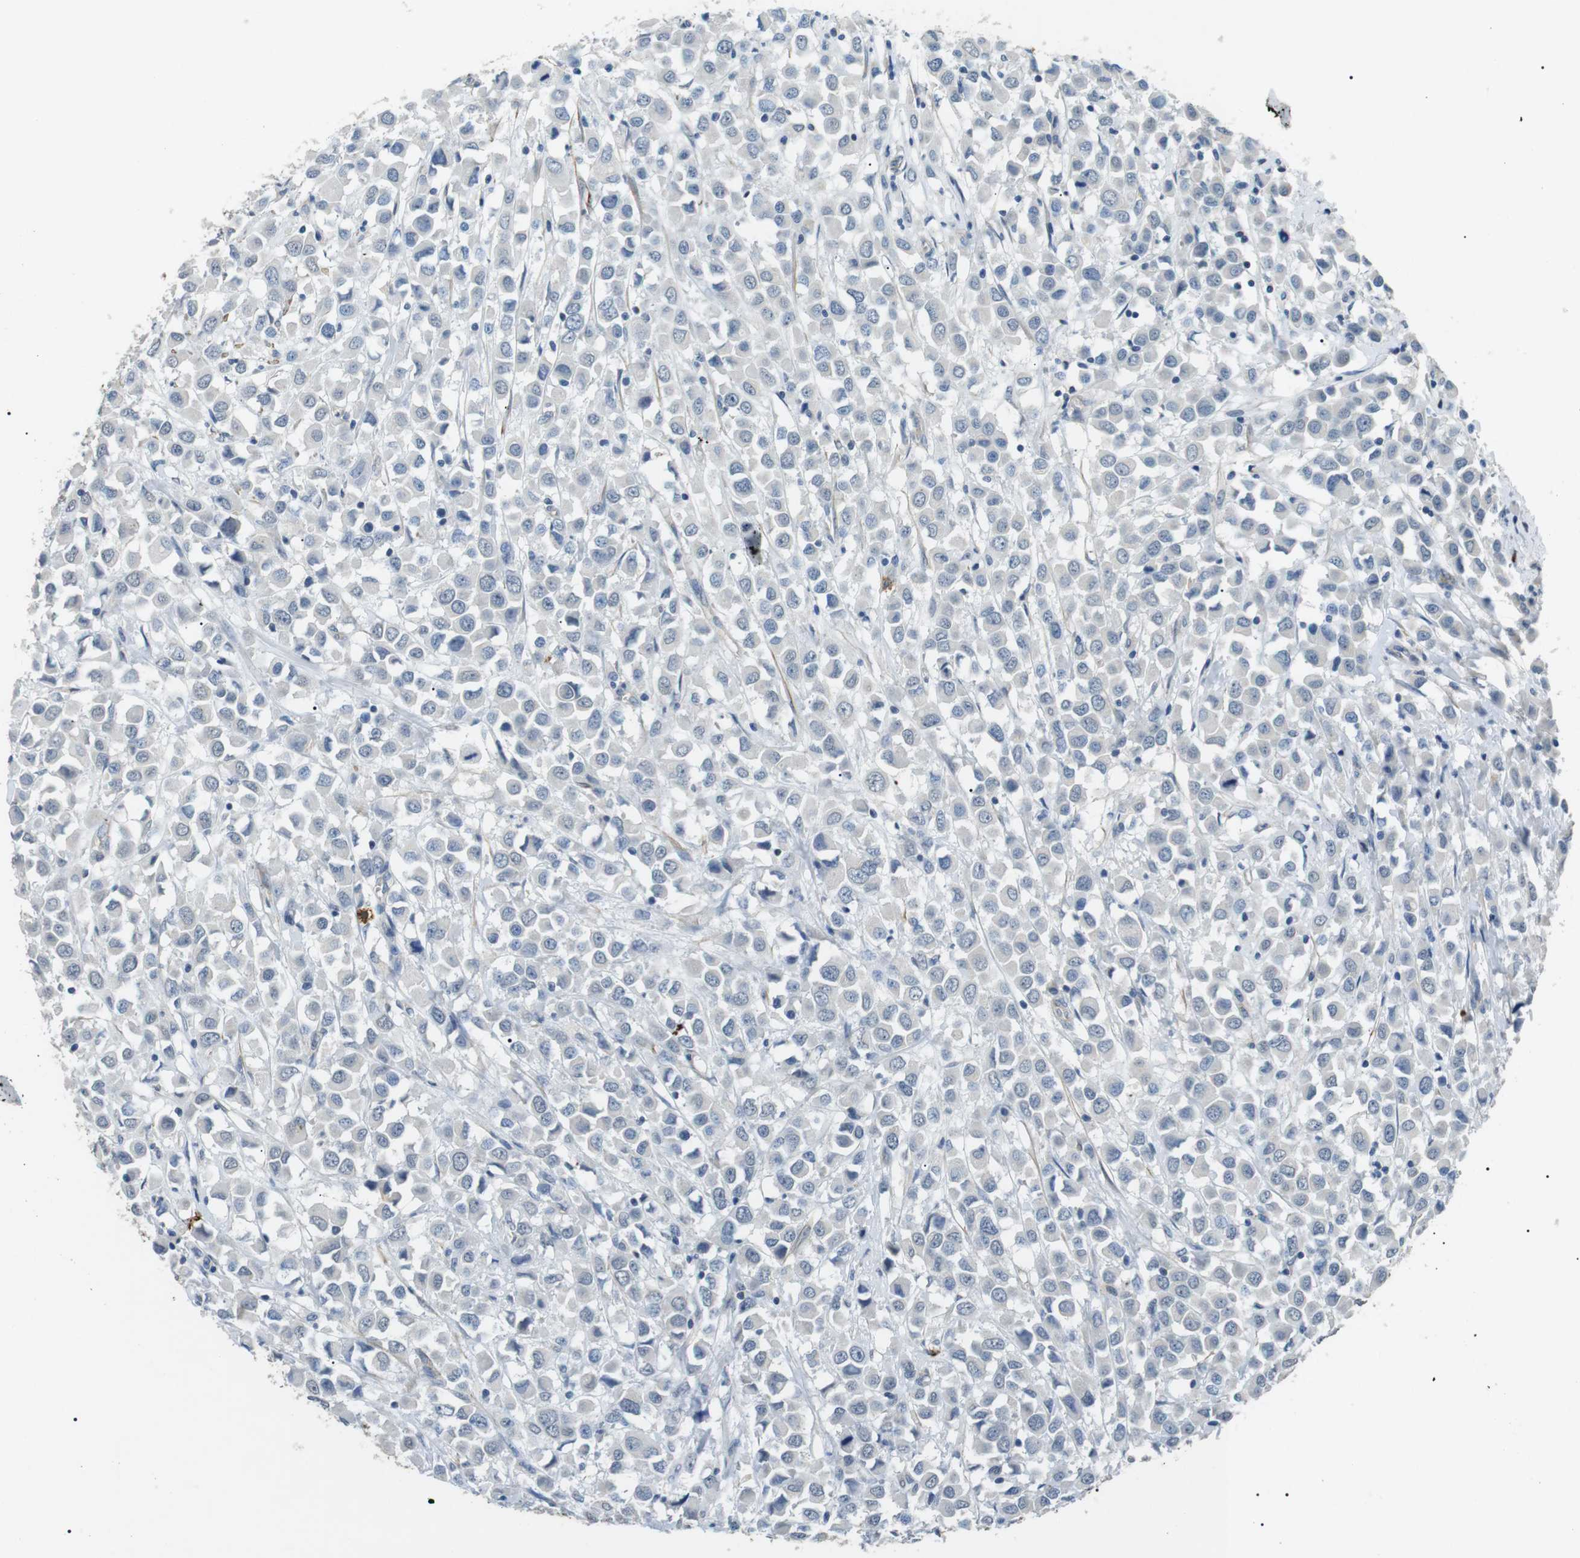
{"staining": {"intensity": "negative", "quantity": "none", "location": "none"}, "tissue": "breast cancer", "cell_type": "Tumor cells", "image_type": "cancer", "snomed": [{"axis": "morphology", "description": "Duct carcinoma"}, {"axis": "topography", "description": "Breast"}], "caption": "High magnification brightfield microscopy of invasive ductal carcinoma (breast) stained with DAB (brown) and counterstained with hematoxylin (blue): tumor cells show no significant positivity.", "gene": "GZMM", "patient": {"sex": "female", "age": 61}}